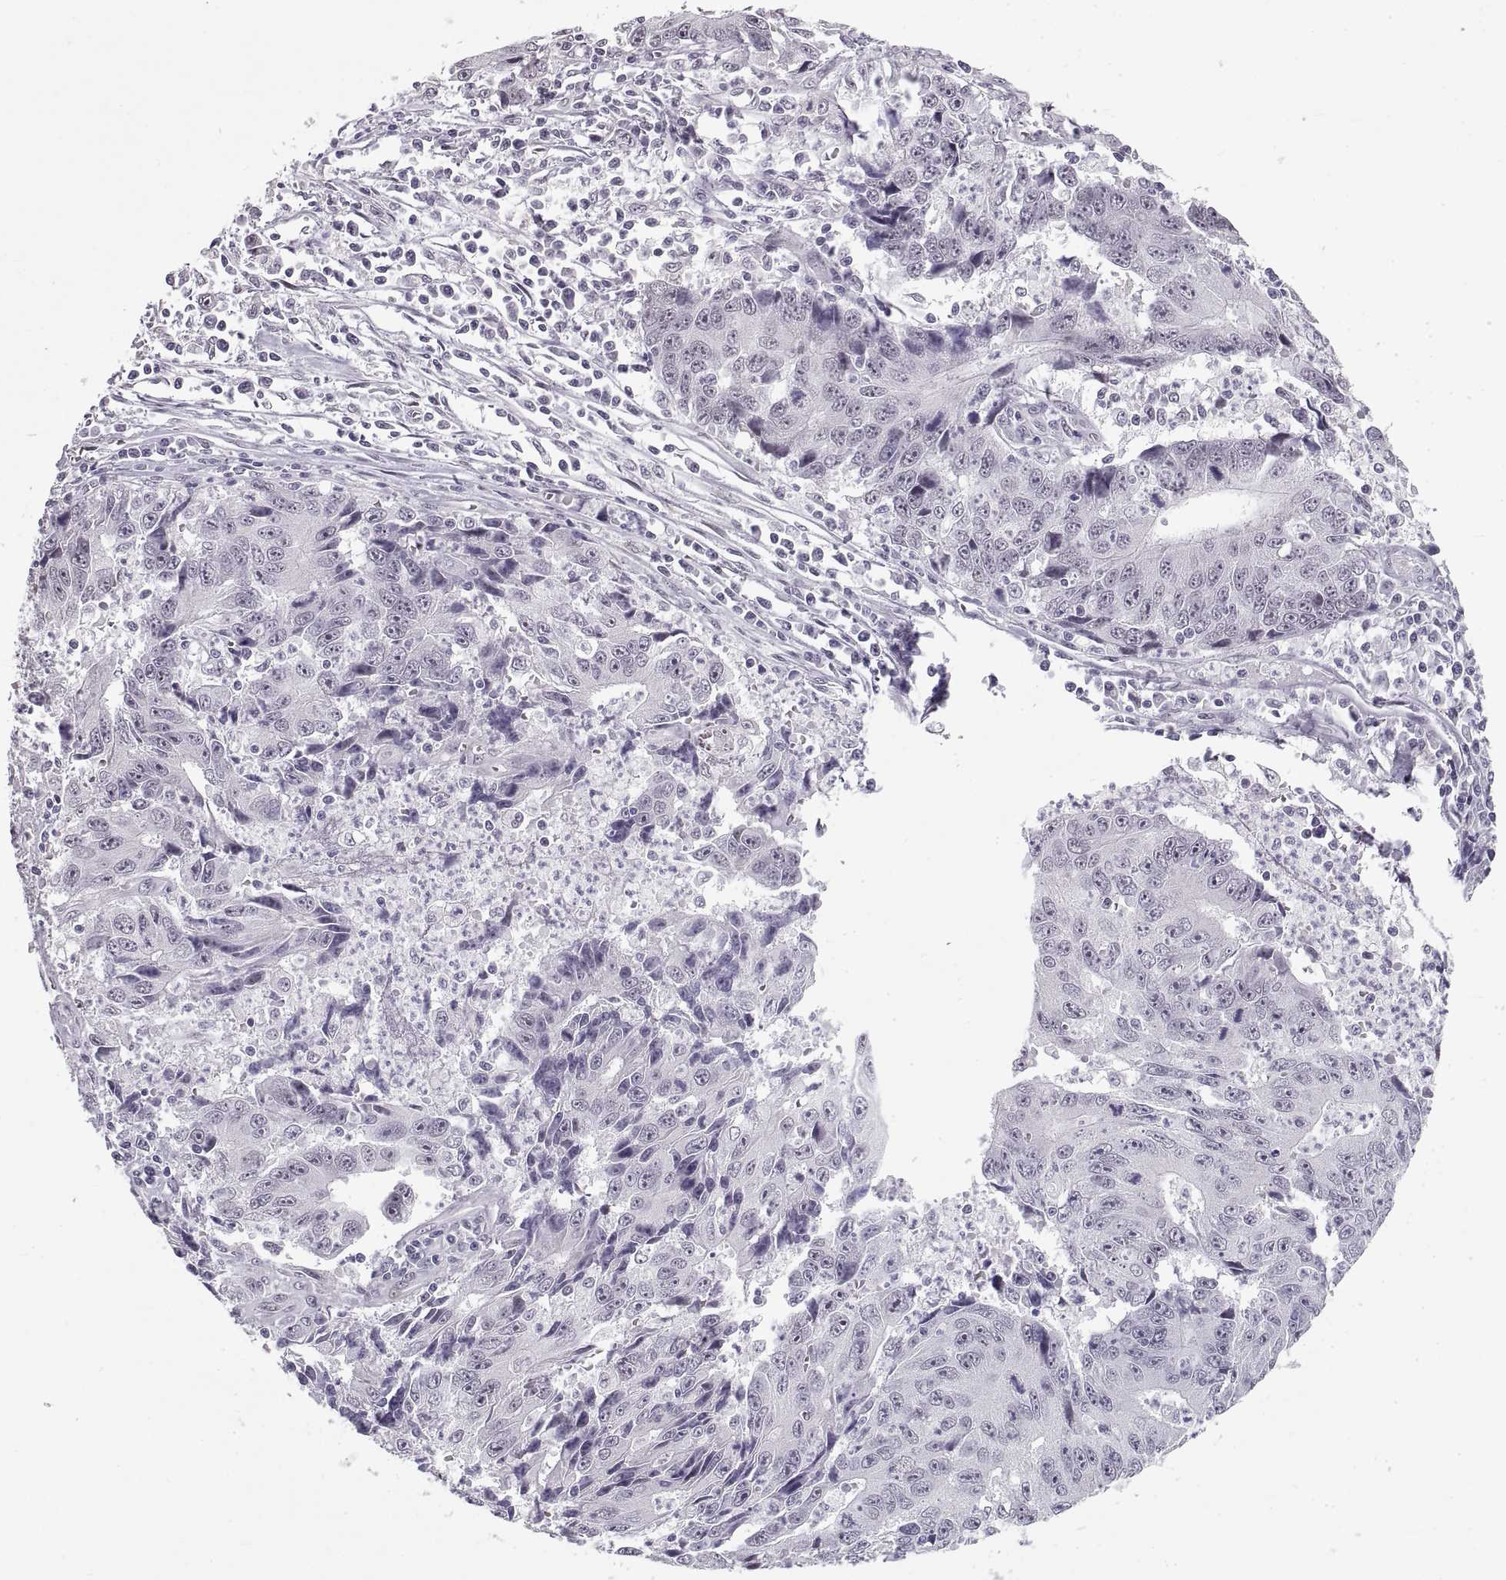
{"staining": {"intensity": "negative", "quantity": "none", "location": "none"}, "tissue": "liver cancer", "cell_type": "Tumor cells", "image_type": "cancer", "snomed": [{"axis": "morphology", "description": "Cholangiocarcinoma"}, {"axis": "topography", "description": "Liver"}], "caption": "This is an immunohistochemistry (IHC) histopathology image of cholangiocarcinoma (liver). There is no positivity in tumor cells.", "gene": "NANOS3", "patient": {"sex": "male", "age": 65}}